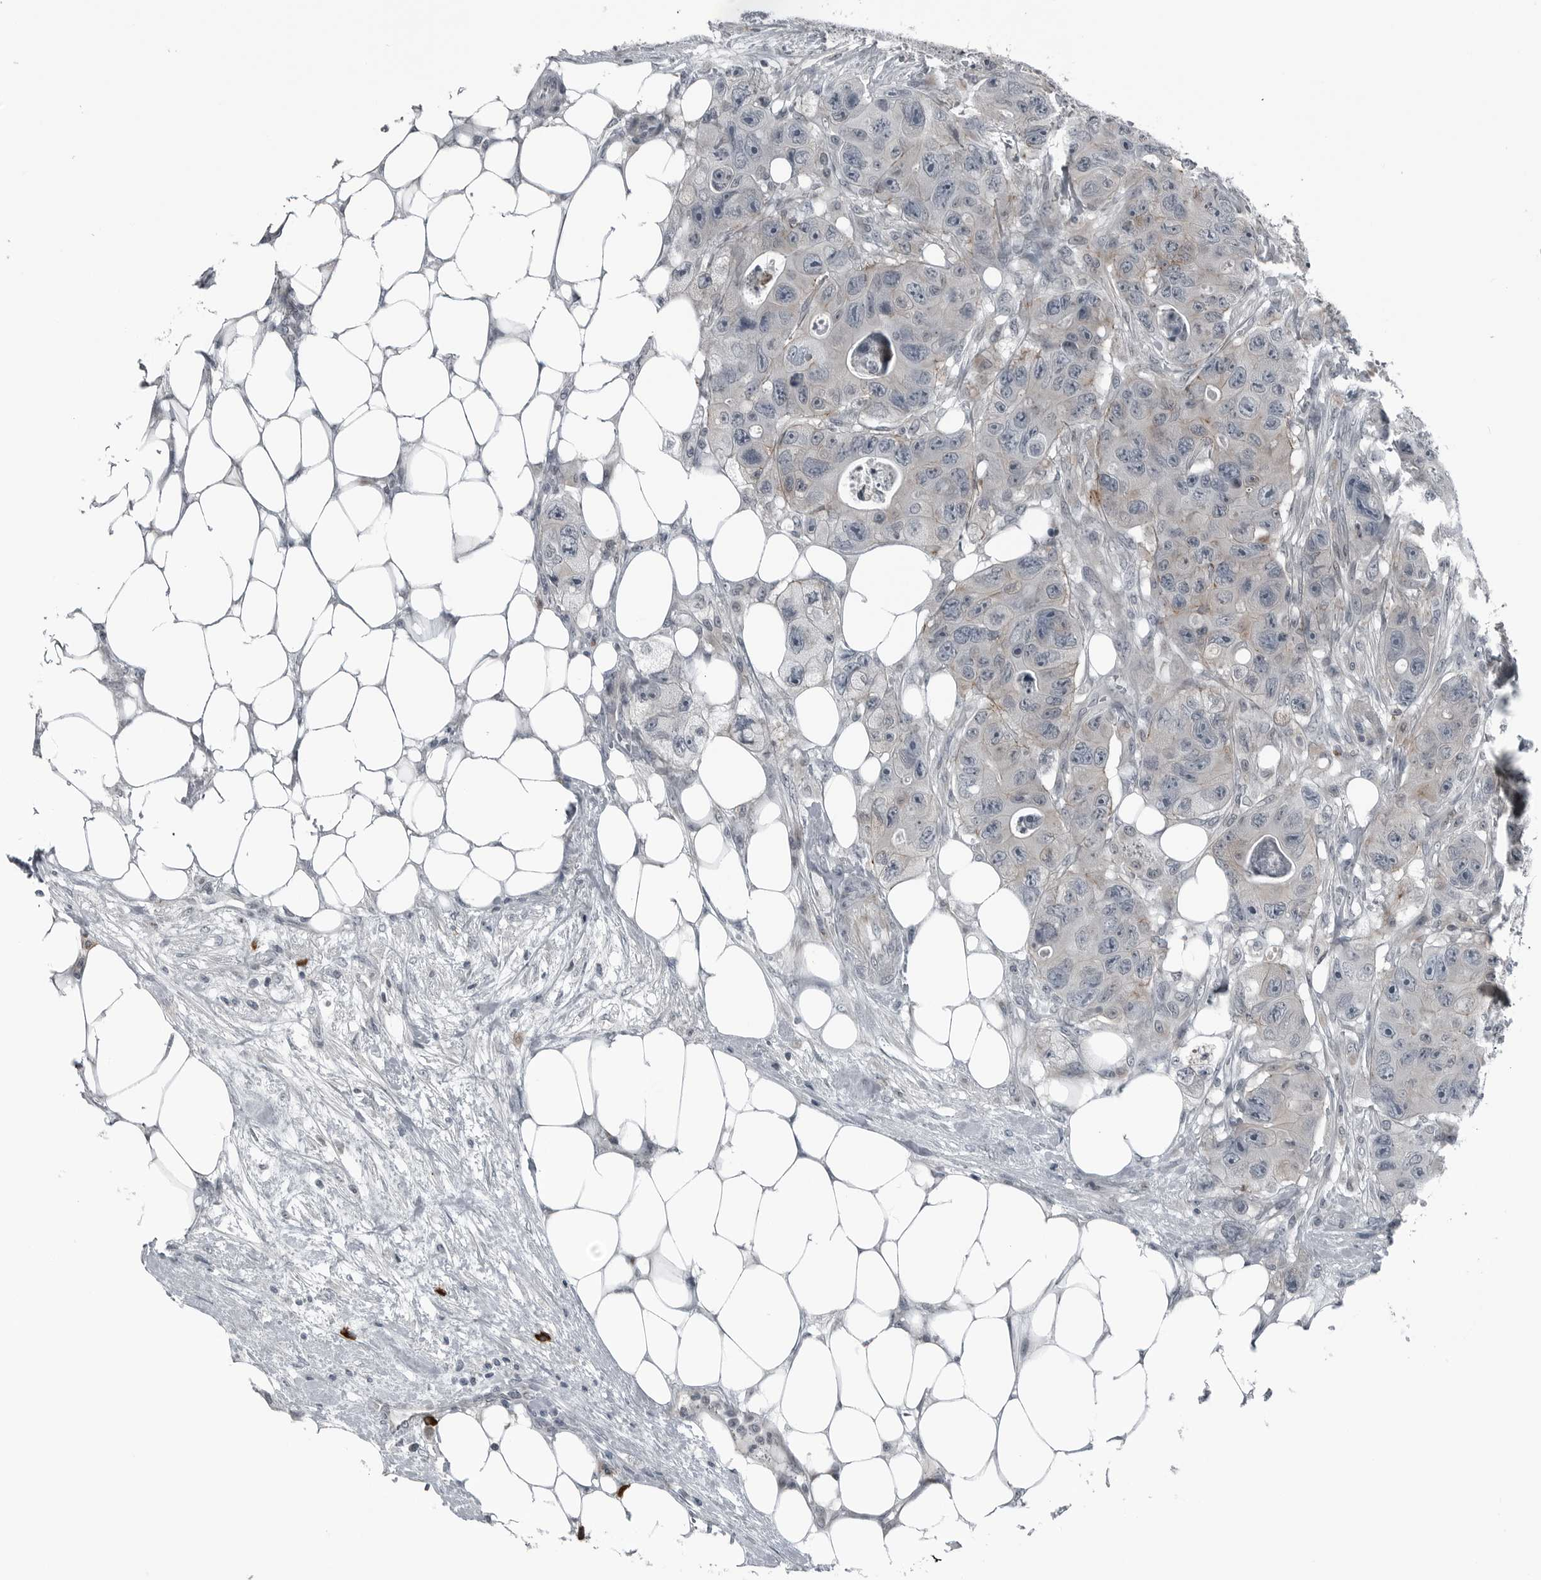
{"staining": {"intensity": "negative", "quantity": "none", "location": "none"}, "tissue": "colorectal cancer", "cell_type": "Tumor cells", "image_type": "cancer", "snomed": [{"axis": "morphology", "description": "Adenocarcinoma, NOS"}, {"axis": "topography", "description": "Colon"}], "caption": "An image of human colorectal cancer (adenocarcinoma) is negative for staining in tumor cells.", "gene": "GAK", "patient": {"sex": "female", "age": 46}}